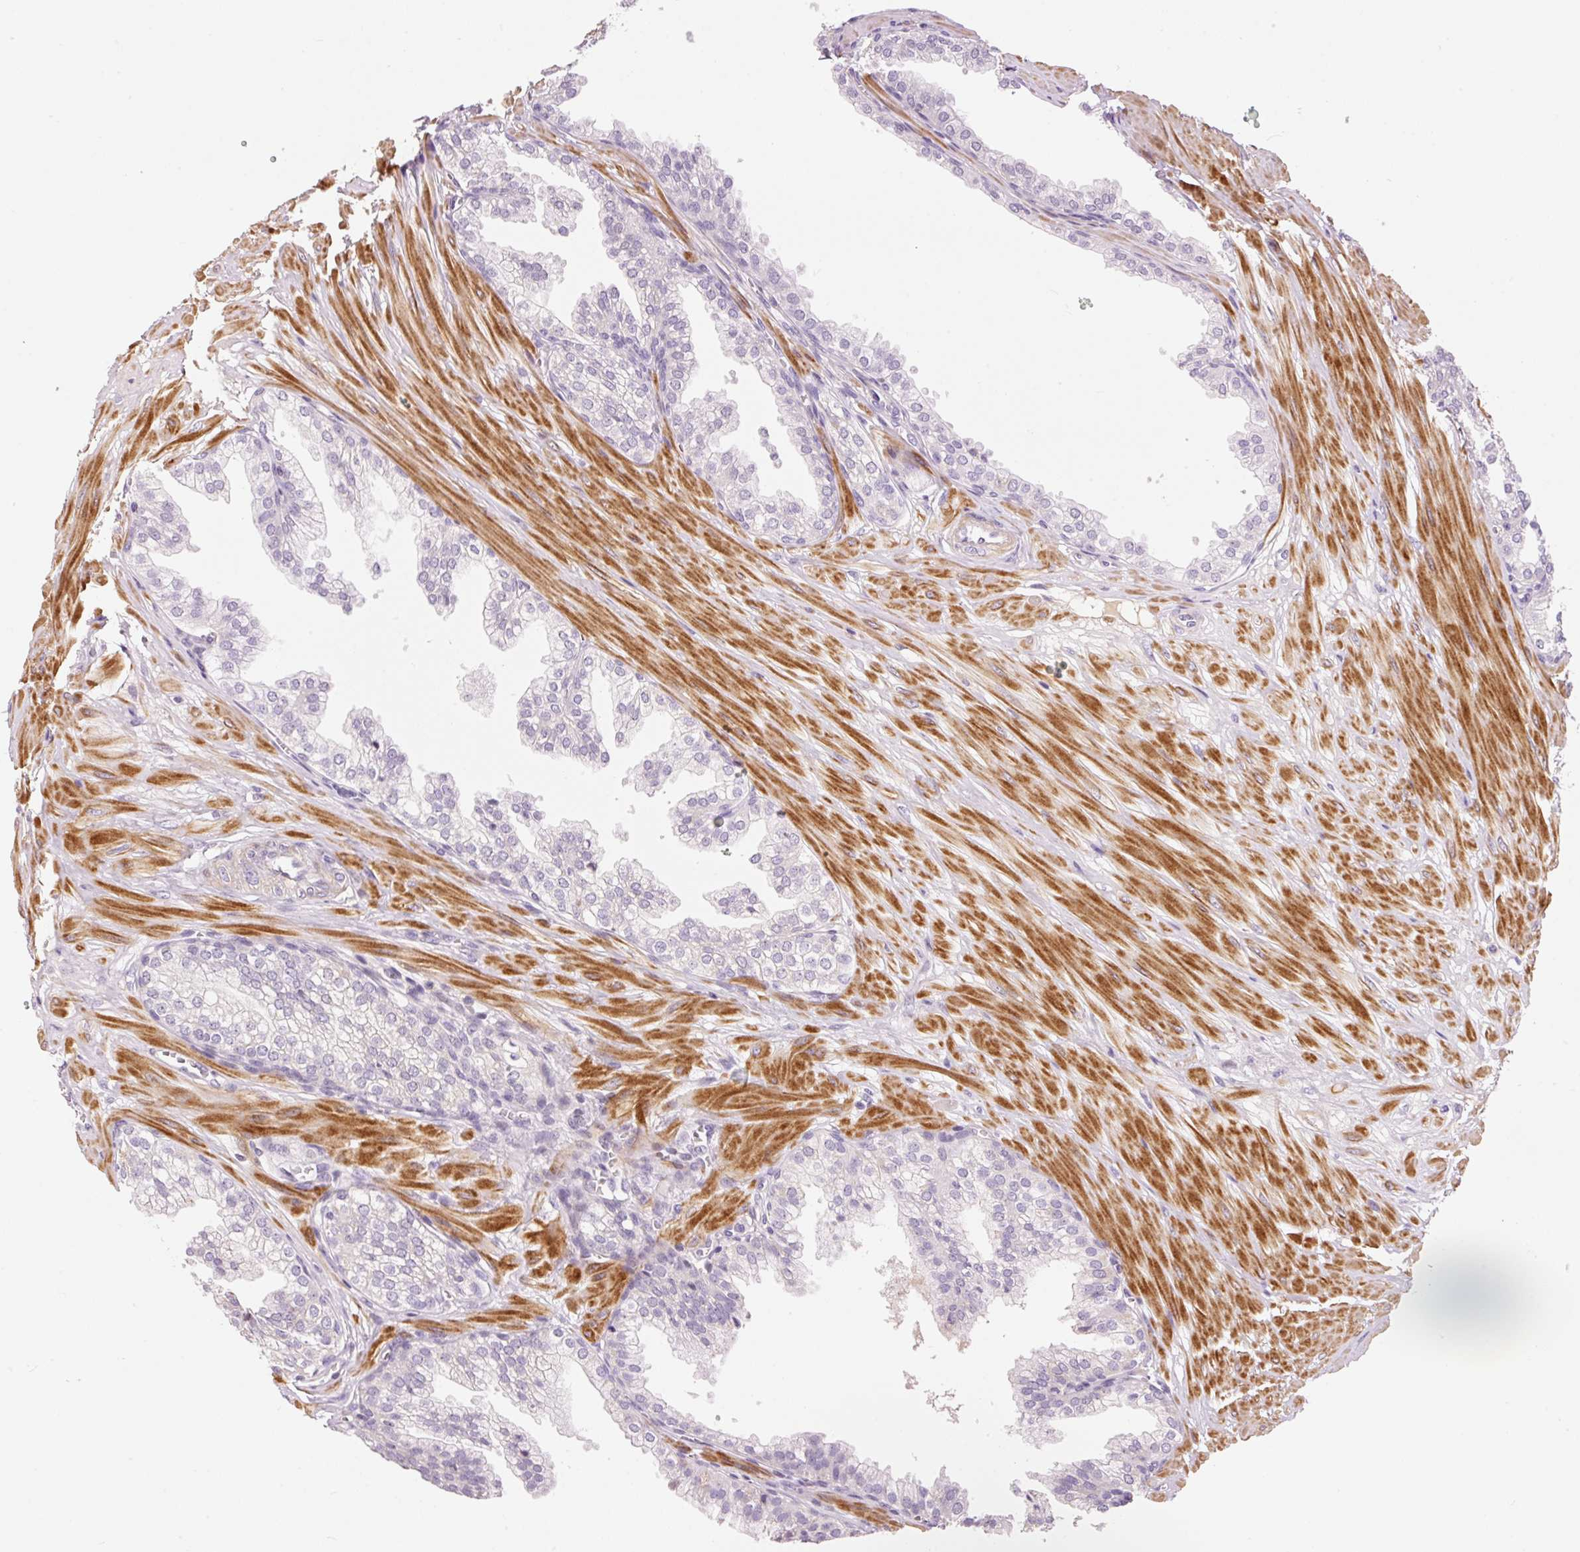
{"staining": {"intensity": "negative", "quantity": "none", "location": "none"}, "tissue": "prostate", "cell_type": "Glandular cells", "image_type": "normal", "snomed": [{"axis": "morphology", "description": "Normal tissue, NOS"}, {"axis": "topography", "description": "Prostate"}, {"axis": "topography", "description": "Peripheral nerve tissue"}], "caption": "High magnification brightfield microscopy of unremarkable prostate stained with DAB (3,3'-diaminobenzidine) (brown) and counterstained with hematoxylin (blue): glandular cells show no significant staining. (DAB immunohistochemistry with hematoxylin counter stain).", "gene": "HNF1A", "patient": {"sex": "male", "age": 55}}